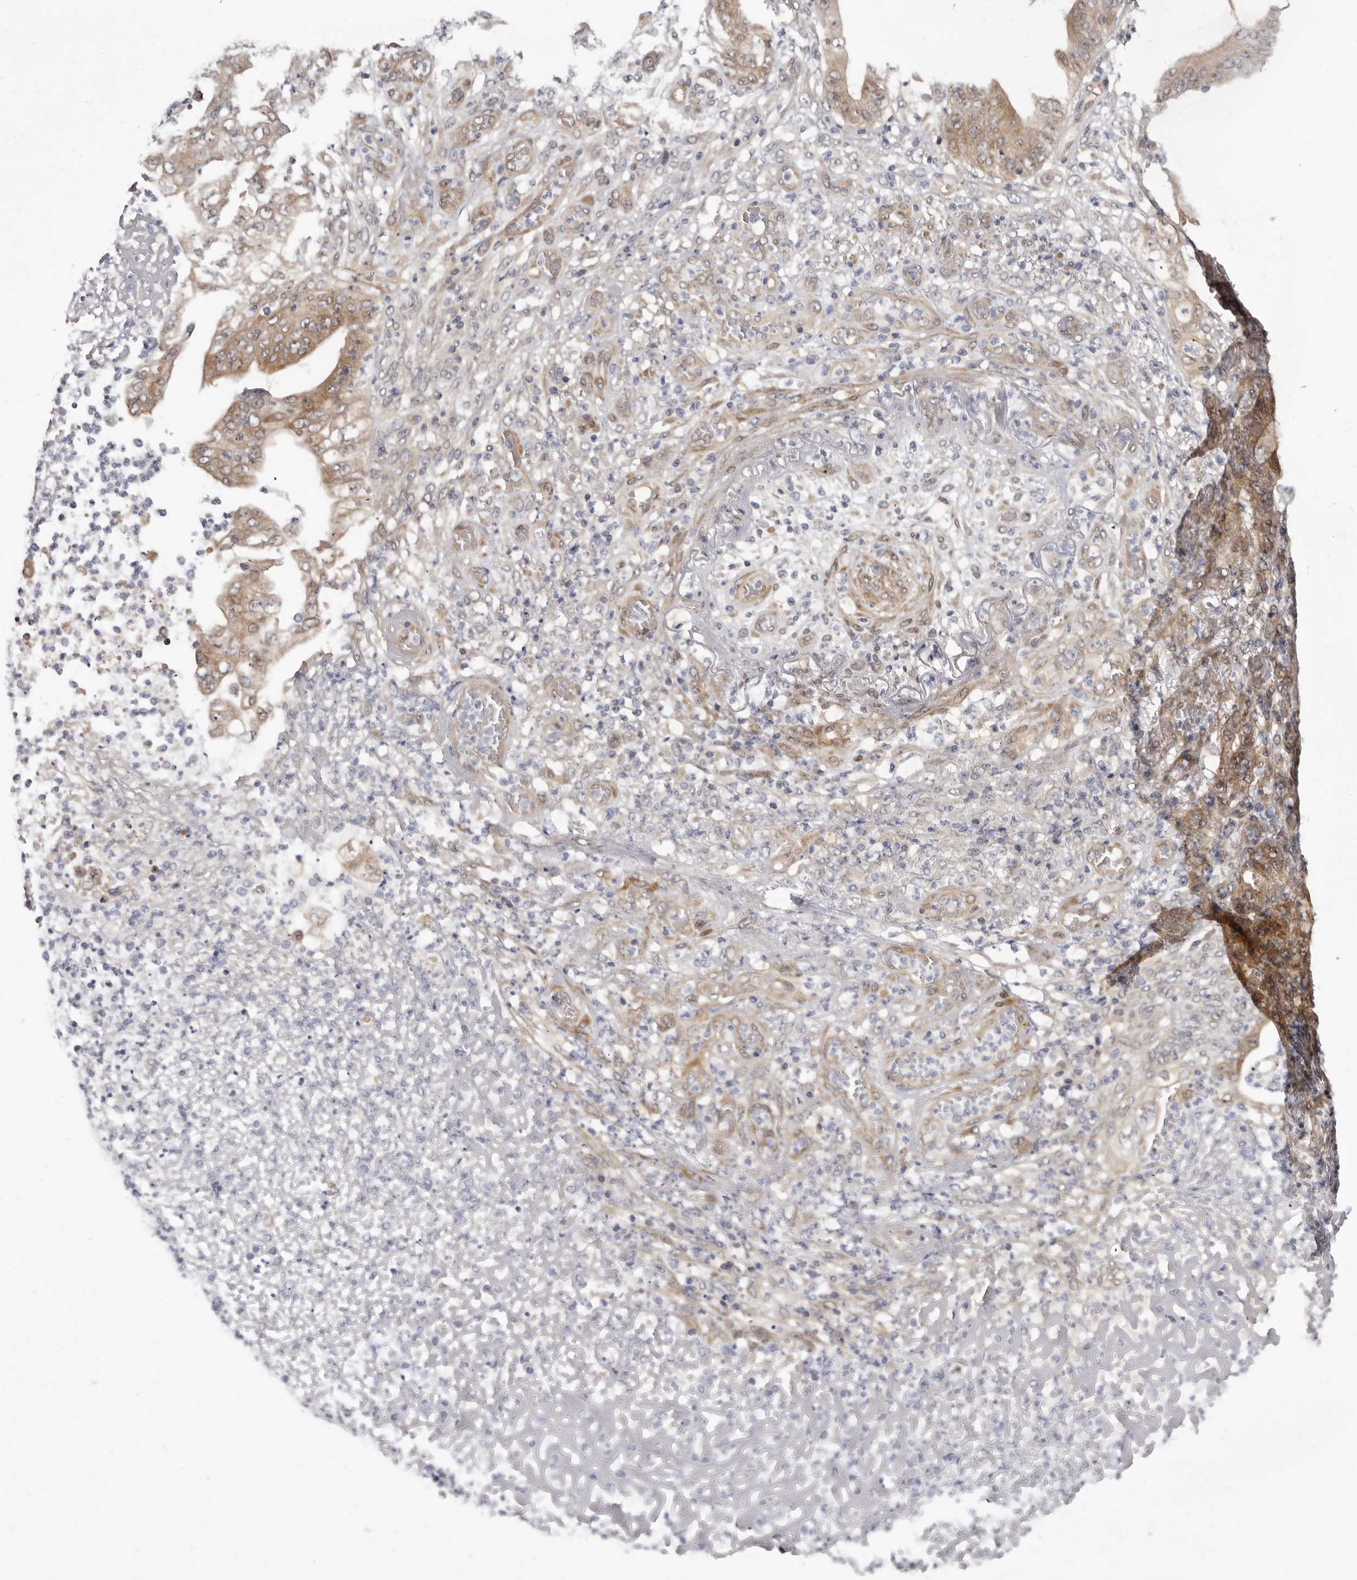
{"staining": {"intensity": "moderate", "quantity": ">75%", "location": "cytoplasmic/membranous"}, "tissue": "stomach cancer", "cell_type": "Tumor cells", "image_type": "cancer", "snomed": [{"axis": "morphology", "description": "Adenocarcinoma, NOS"}, {"axis": "topography", "description": "Stomach"}], "caption": "Moderate cytoplasmic/membranous staining for a protein is present in about >75% of tumor cells of stomach adenocarcinoma using immunohistochemistry (IHC).", "gene": "SBDS", "patient": {"sex": "female", "age": 73}}